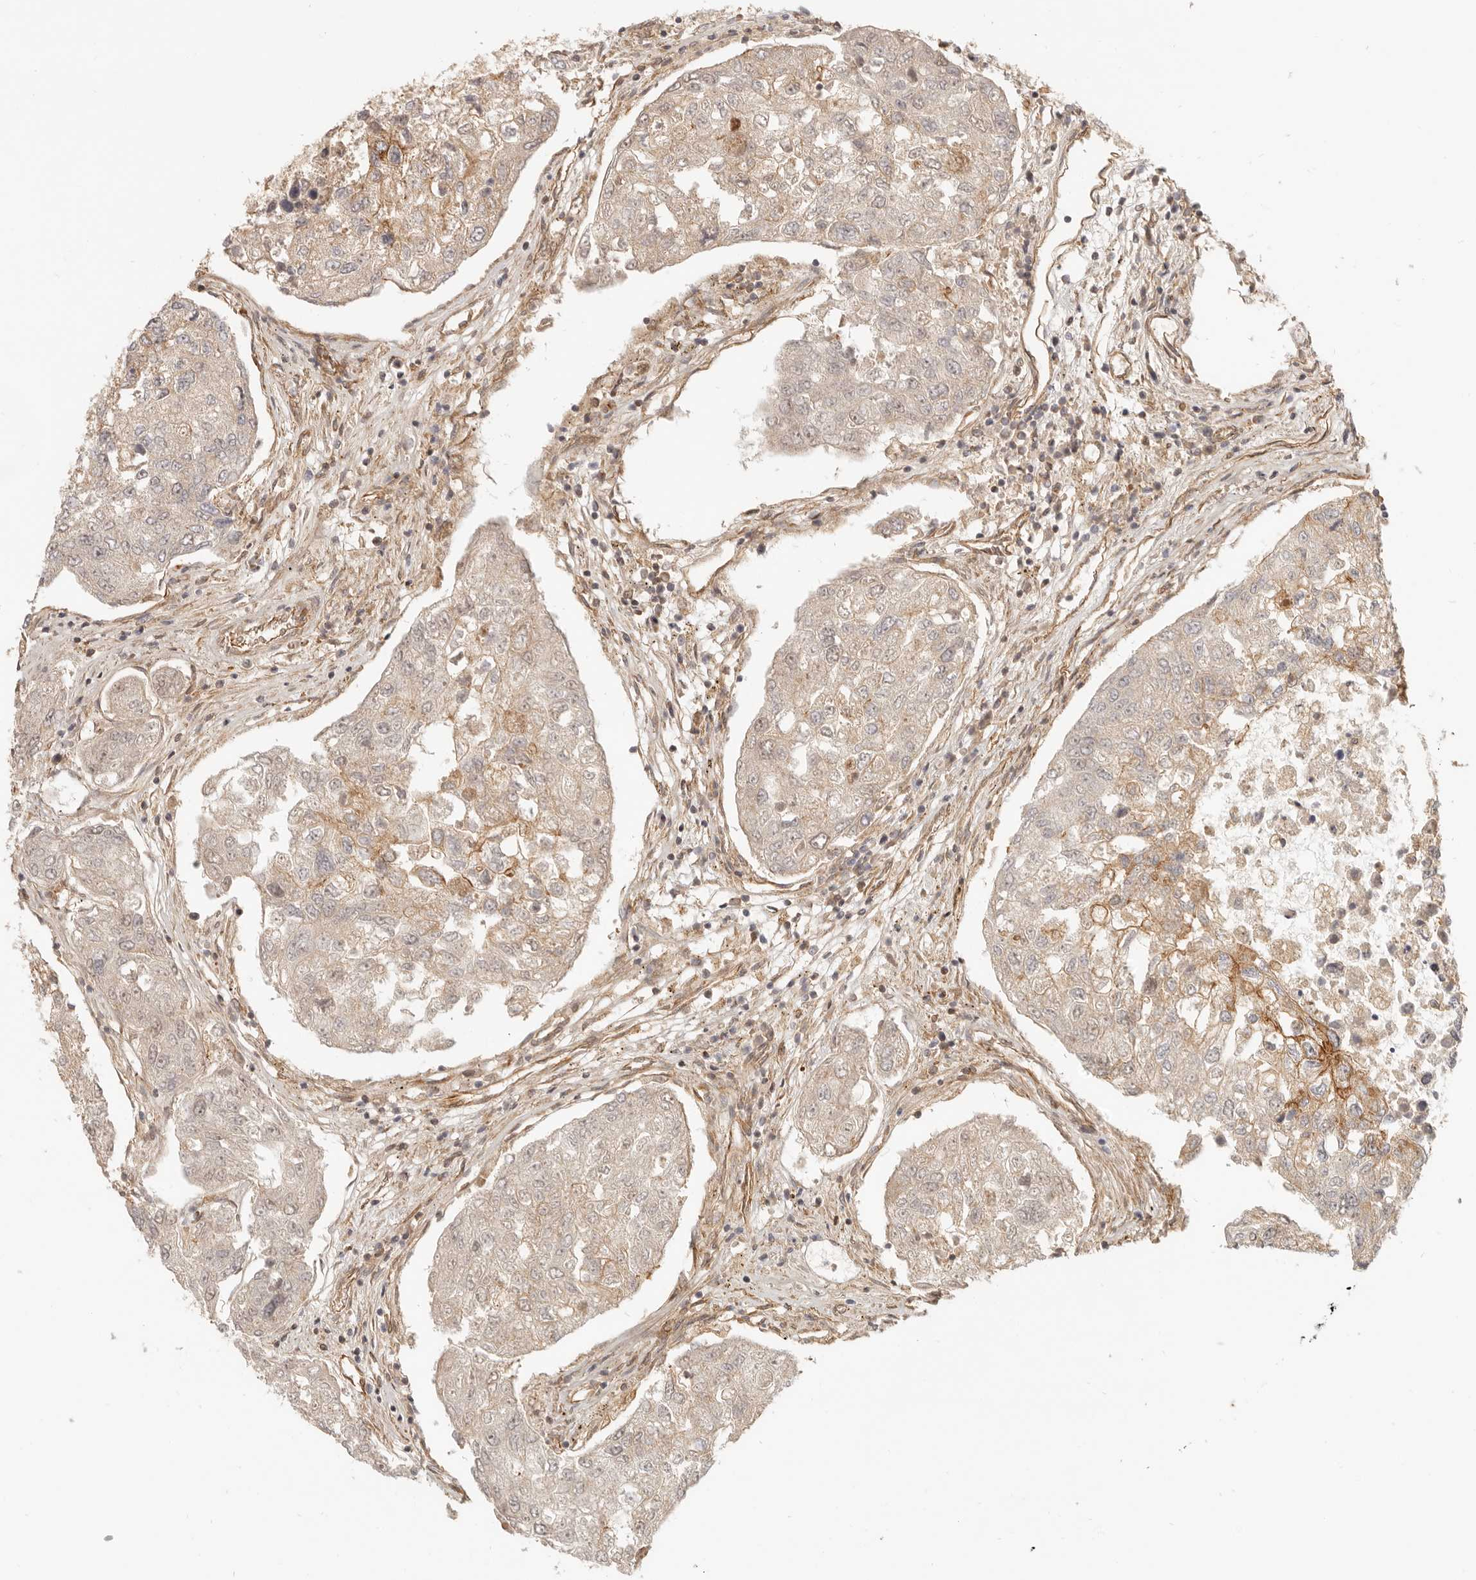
{"staining": {"intensity": "moderate", "quantity": "25%-75%", "location": "cytoplasmic/membranous"}, "tissue": "urothelial cancer", "cell_type": "Tumor cells", "image_type": "cancer", "snomed": [{"axis": "morphology", "description": "Urothelial carcinoma, High grade"}, {"axis": "topography", "description": "Lymph node"}, {"axis": "topography", "description": "Urinary bladder"}], "caption": "Protein expression analysis of urothelial cancer demonstrates moderate cytoplasmic/membranous expression in about 25%-75% of tumor cells.", "gene": "UFSP1", "patient": {"sex": "male", "age": 51}}